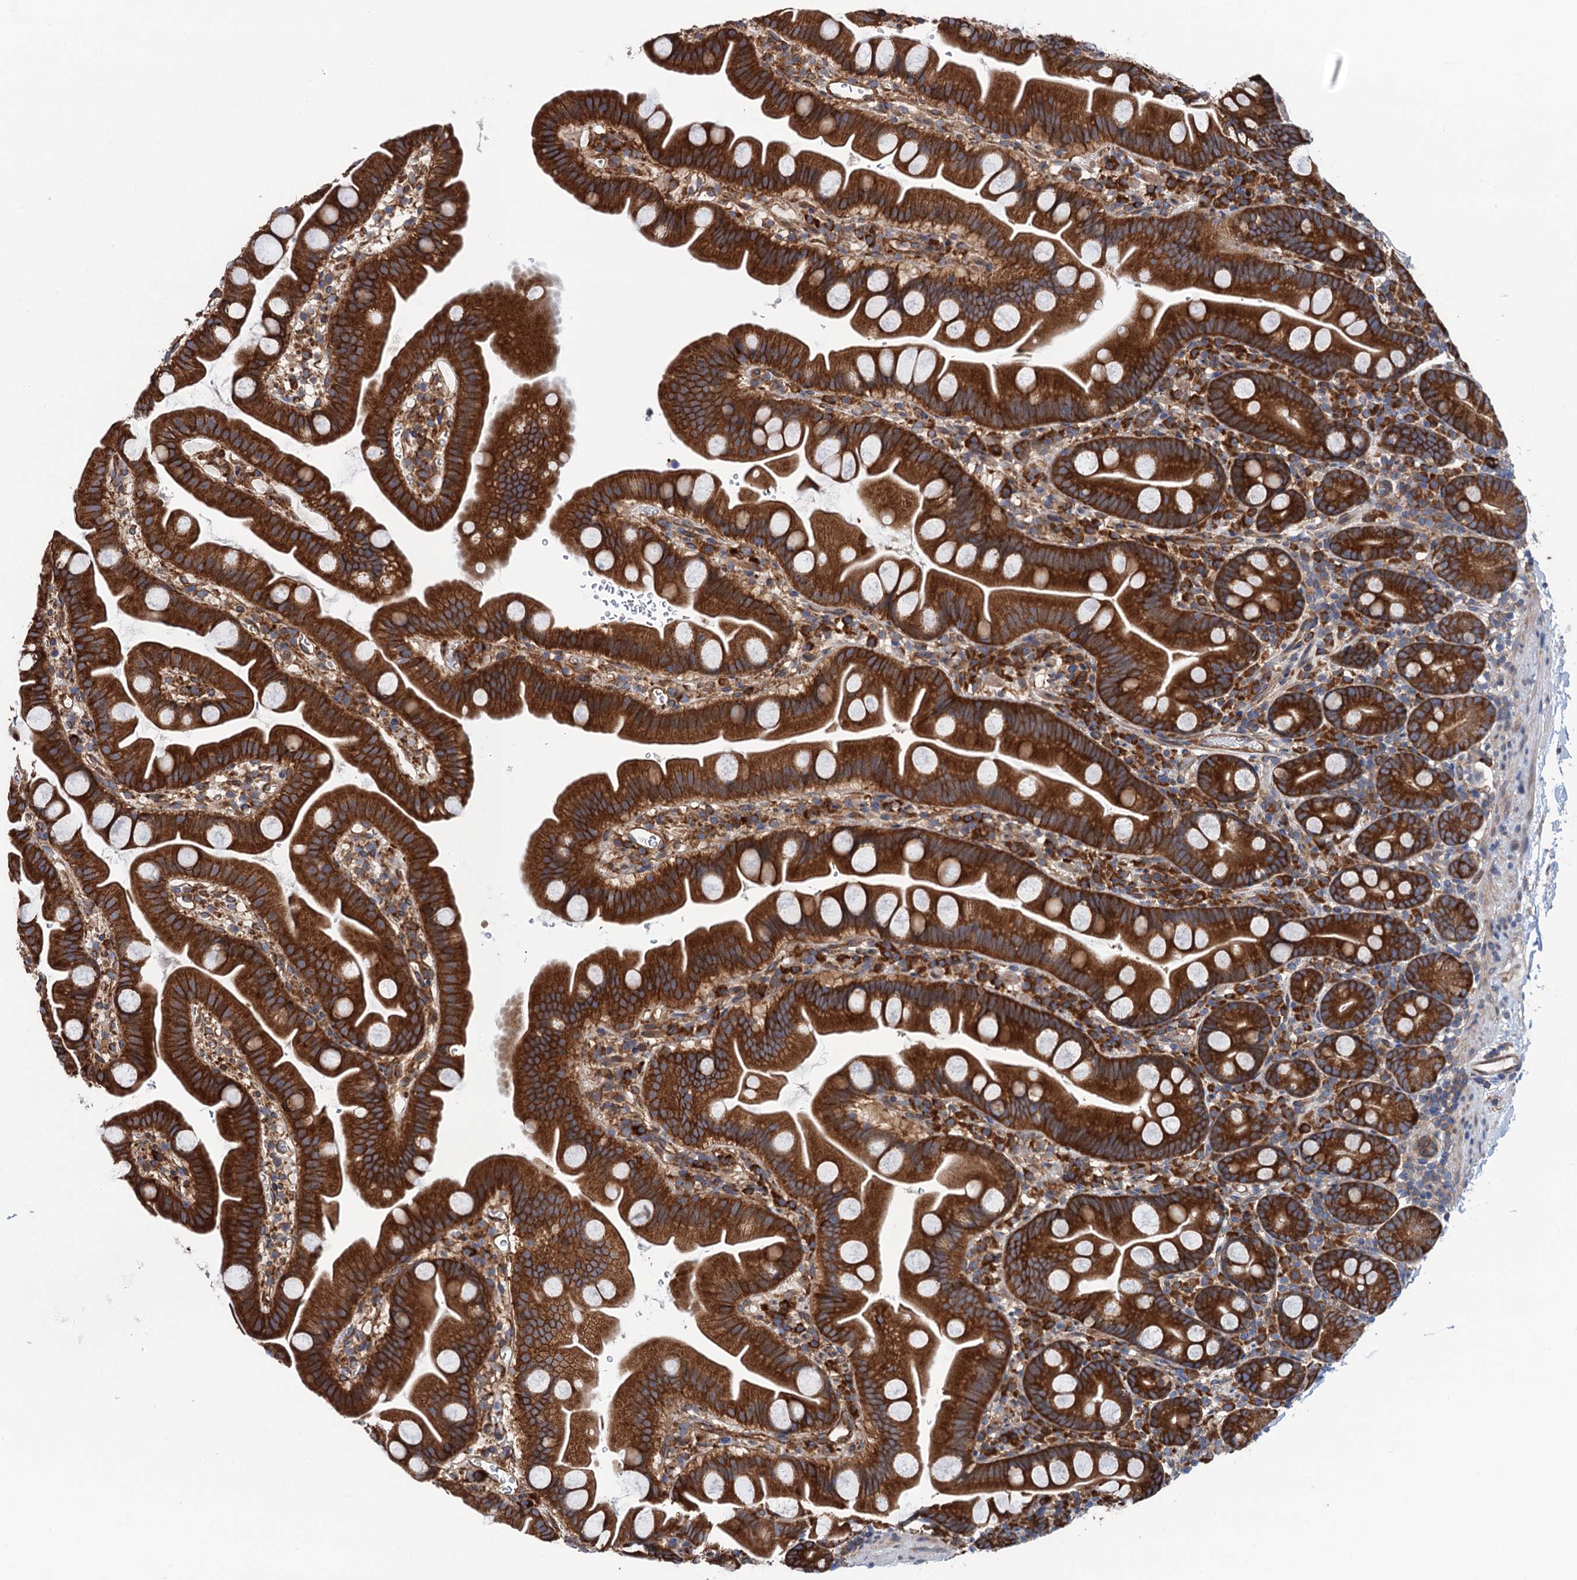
{"staining": {"intensity": "strong", "quantity": ">75%", "location": "cytoplasmic/membranous"}, "tissue": "small intestine", "cell_type": "Glandular cells", "image_type": "normal", "snomed": [{"axis": "morphology", "description": "Normal tissue, NOS"}, {"axis": "topography", "description": "Small intestine"}], "caption": "Immunohistochemistry of benign human small intestine reveals high levels of strong cytoplasmic/membranous expression in approximately >75% of glandular cells. (DAB (3,3'-diaminobenzidine) IHC, brown staining for protein, blue staining for nuclei).", "gene": "SLC12A7", "patient": {"sex": "female", "age": 68}}